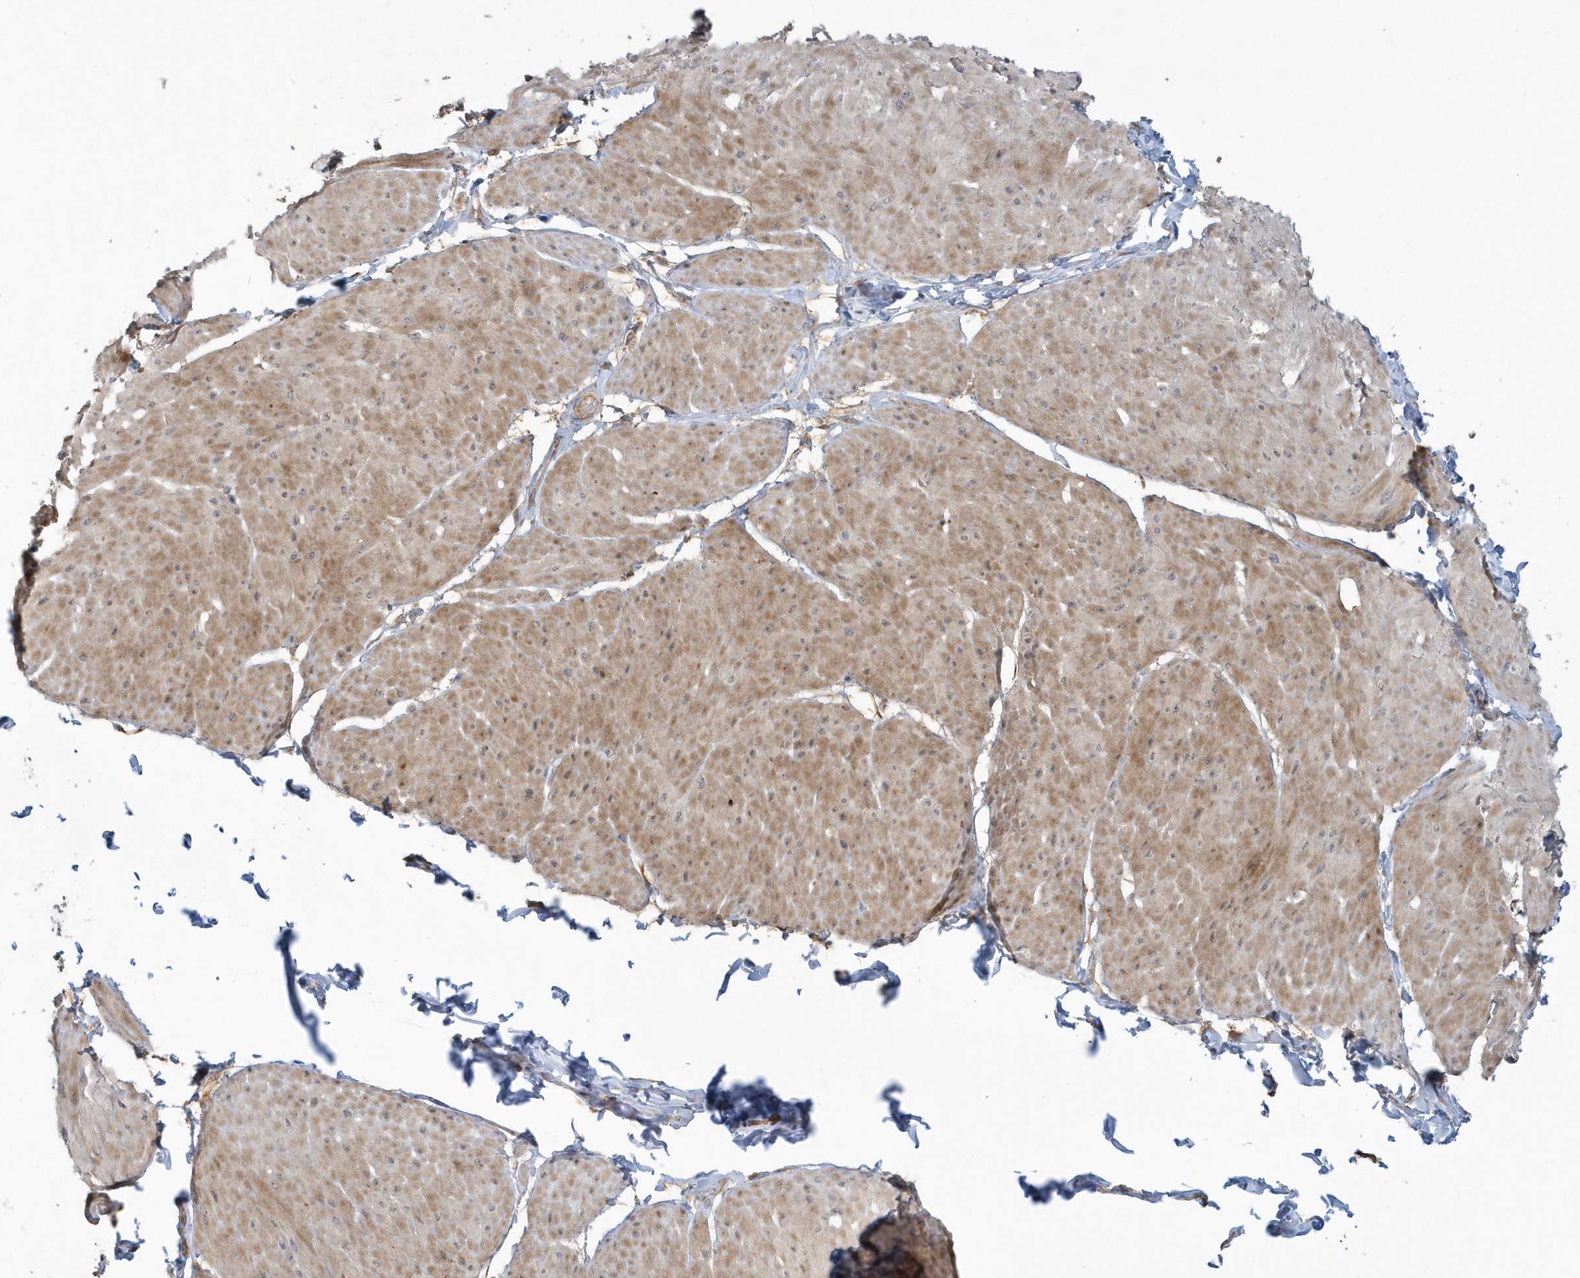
{"staining": {"intensity": "moderate", "quantity": ">75%", "location": "cytoplasmic/membranous"}, "tissue": "smooth muscle", "cell_type": "Smooth muscle cells", "image_type": "normal", "snomed": [{"axis": "morphology", "description": "Urothelial carcinoma, High grade"}, {"axis": "topography", "description": "Urinary bladder"}], "caption": "Benign smooth muscle exhibits moderate cytoplasmic/membranous staining in about >75% of smooth muscle cells (Brightfield microscopy of DAB IHC at high magnification)..", "gene": "THG1L", "patient": {"sex": "male", "age": 46}}